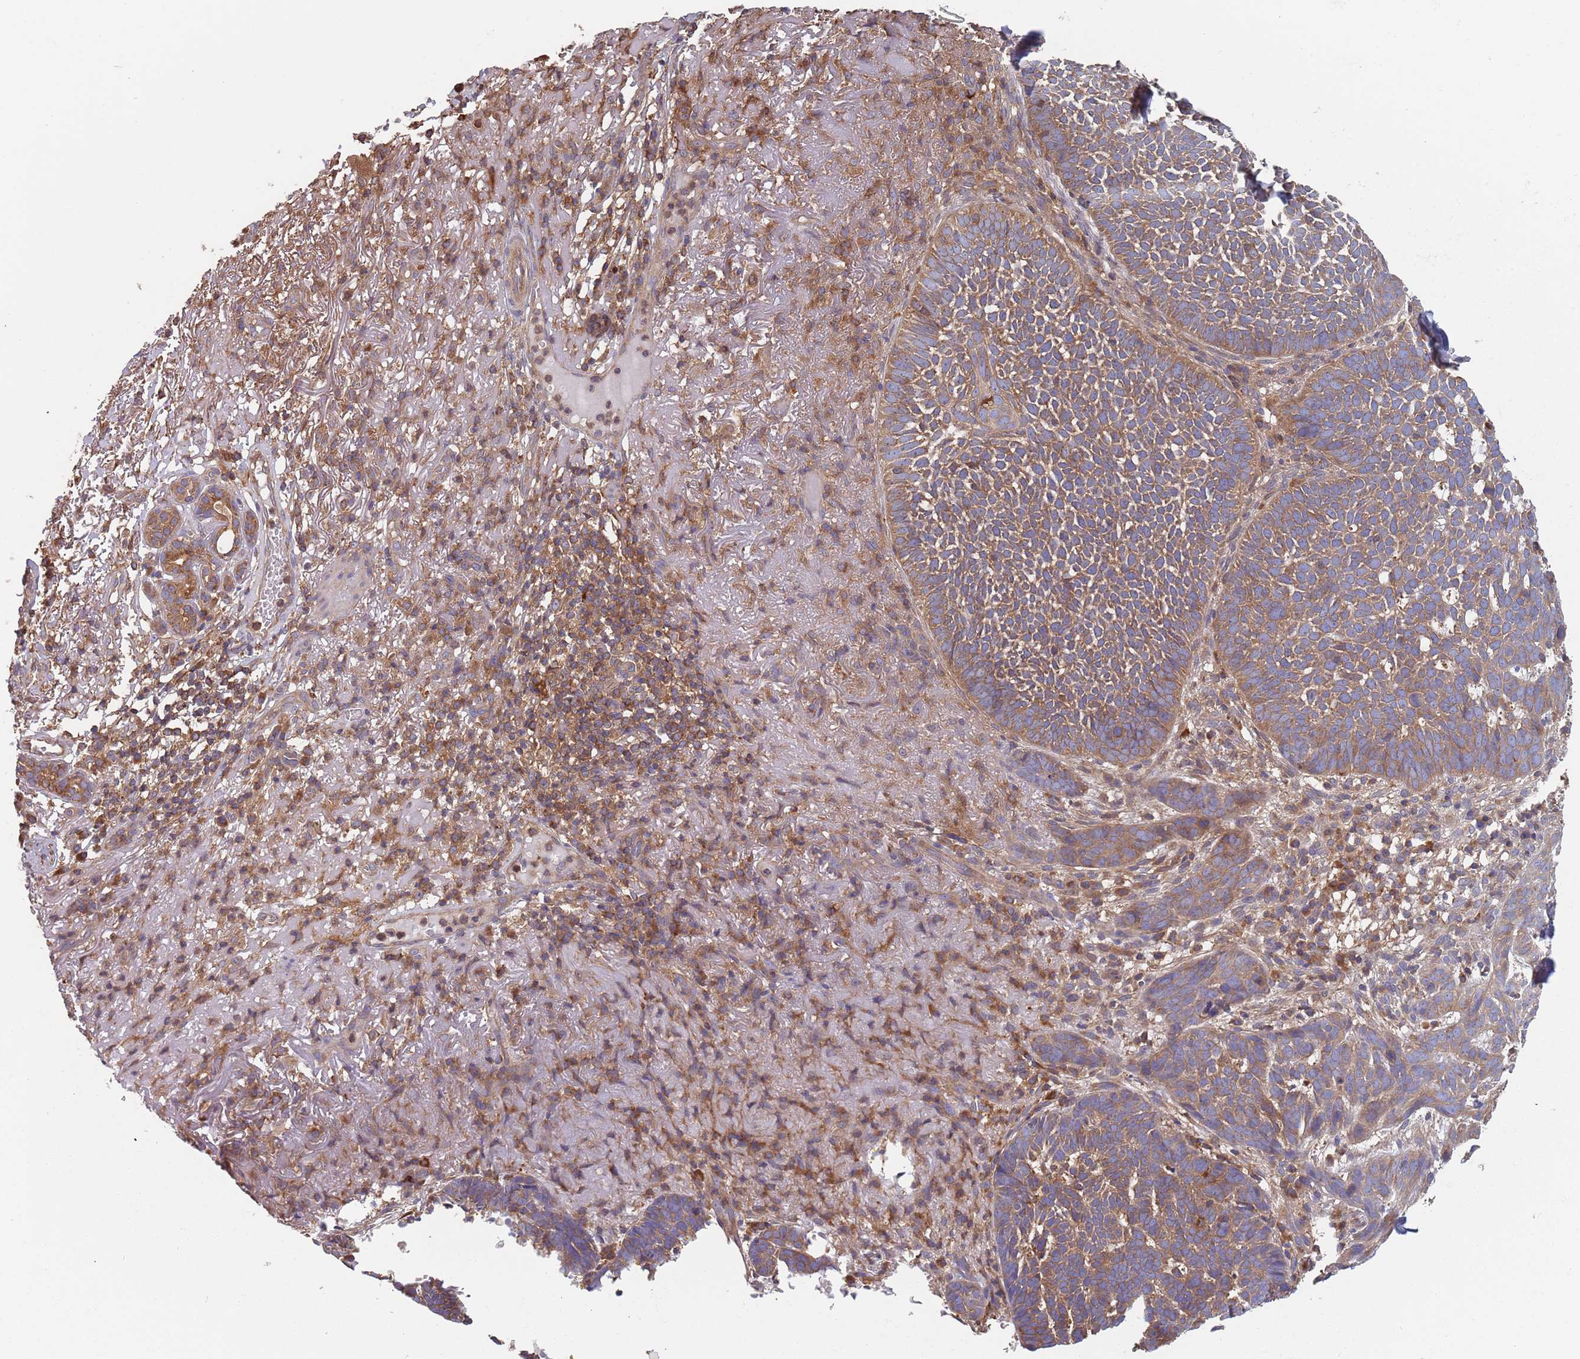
{"staining": {"intensity": "moderate", "quantity": ">75%", "location": "cytoplasmic/membranous"}, "tissue": "skin cancer", "cell_type": "Tumor cells", "image_type": "cancer", "snomed": [{"axis": "morphology", "description": "Basal cell carcinoma"}, {"axis": "topography", "description": "Skin"}], "caption": "A brown stain highlights moderate cytoplasmic/membranous staining of a protein in human skin cancer tumor cells. Immunohistochemistry (ihc) stains the protein of interest in brown and the nuclei are stained blue.", "gene": "GDI2", "patient": {"sex": "female", "age": 78}}